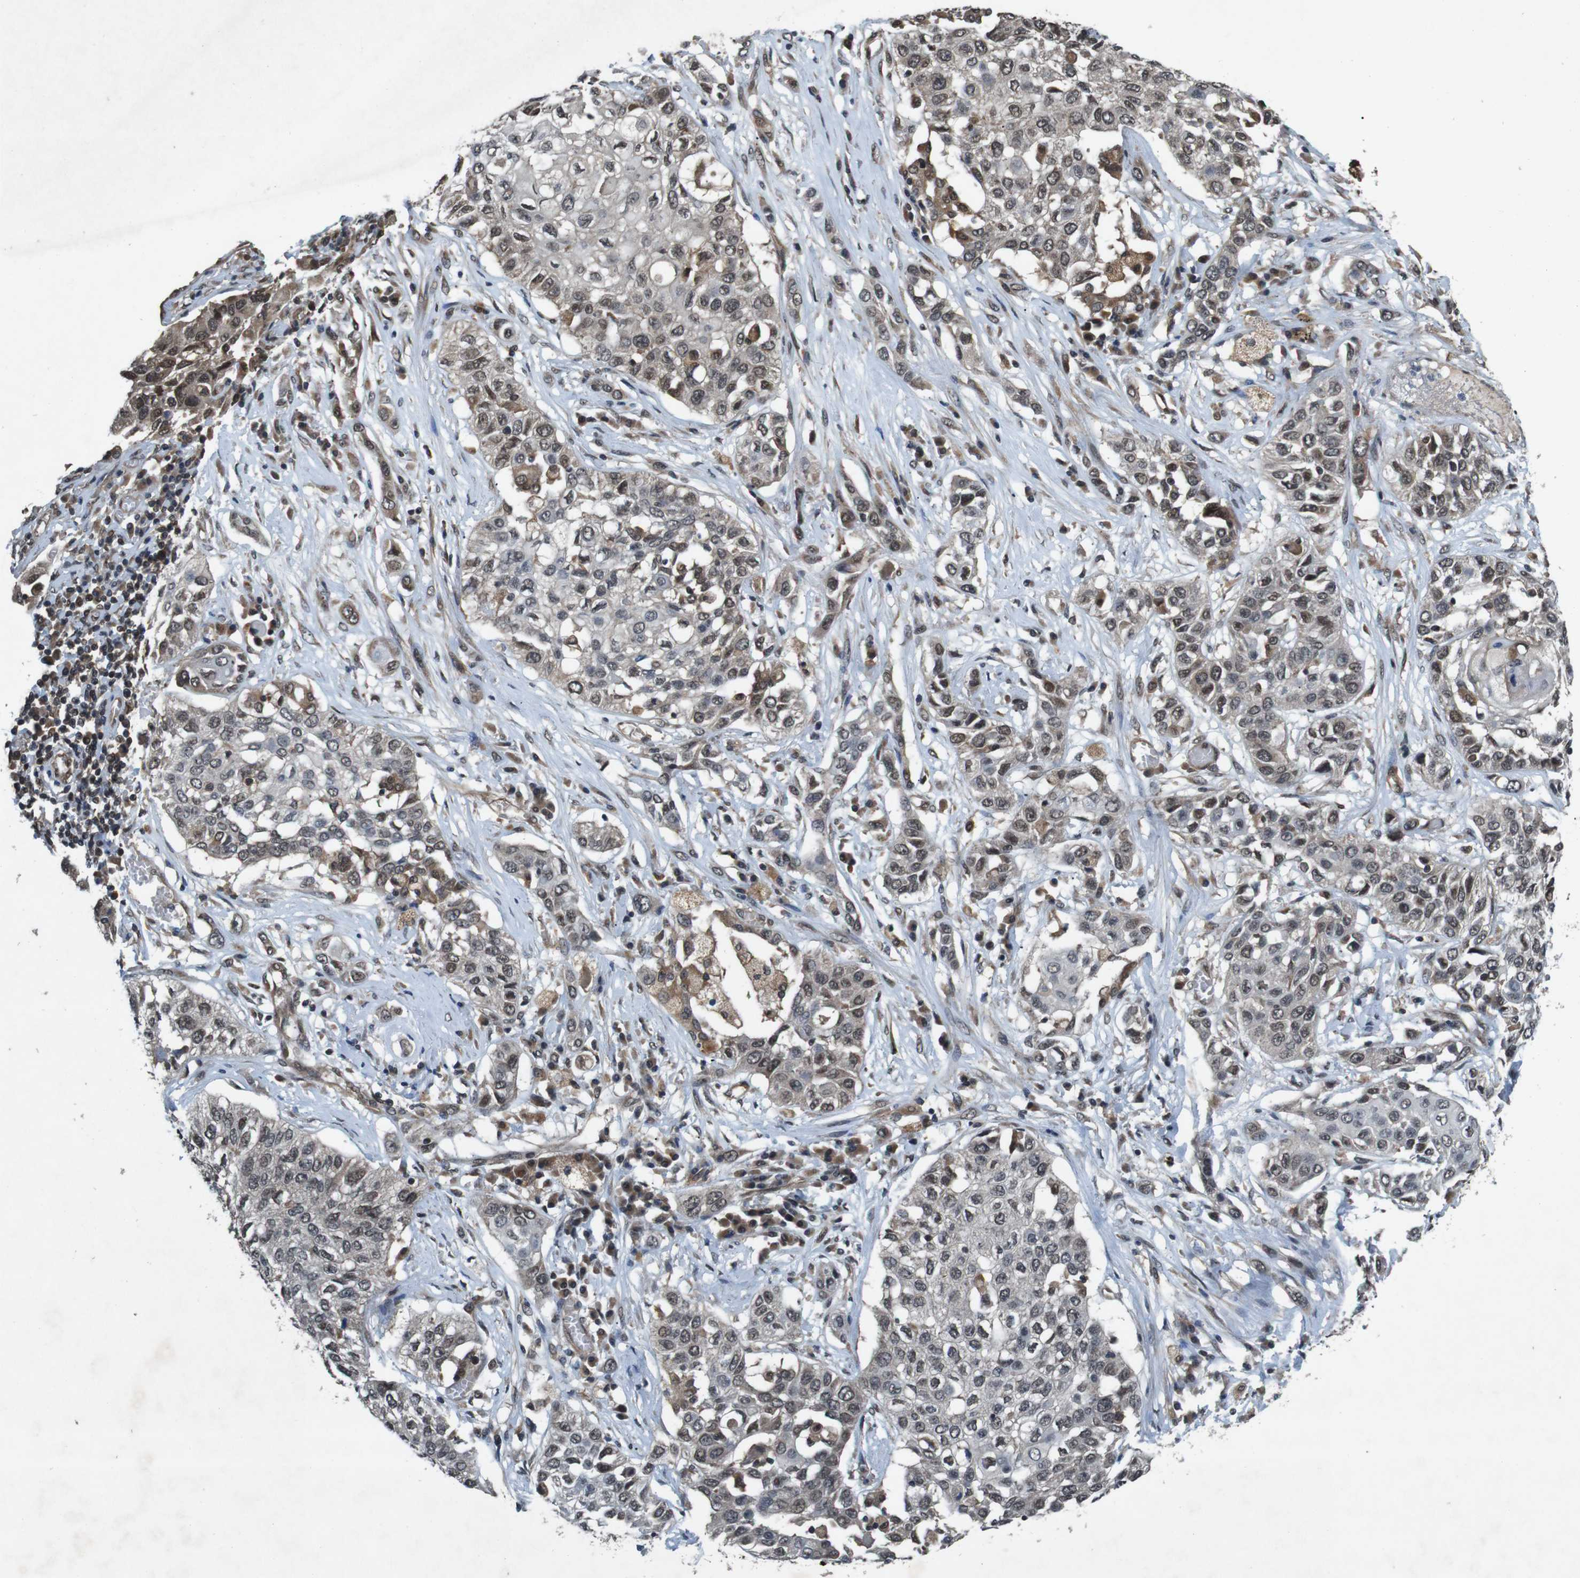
{"staining": {"intensity": "moderate", "quantity": ">75%", "location": "cytoplasmic/membranous,nuclear"}, "tissue": "lung cancer", "cell_type": "Tumor cells", "image_type": "cancer", "snomed": [{"axis": "morphology", "description": "Squamous cell carcinoma, NOS"}, {"axis": "topography", "description": "Lung"}], "caption": "IHC (DAB) staining of lung squamous cell carcinoma demonstrates moderate cytoplasmic/membranous and nuclear protein expression in approximately >75% of tumor cells.", "gene": "SOCS1", "patient": {"sex": "male", "age": 71}}